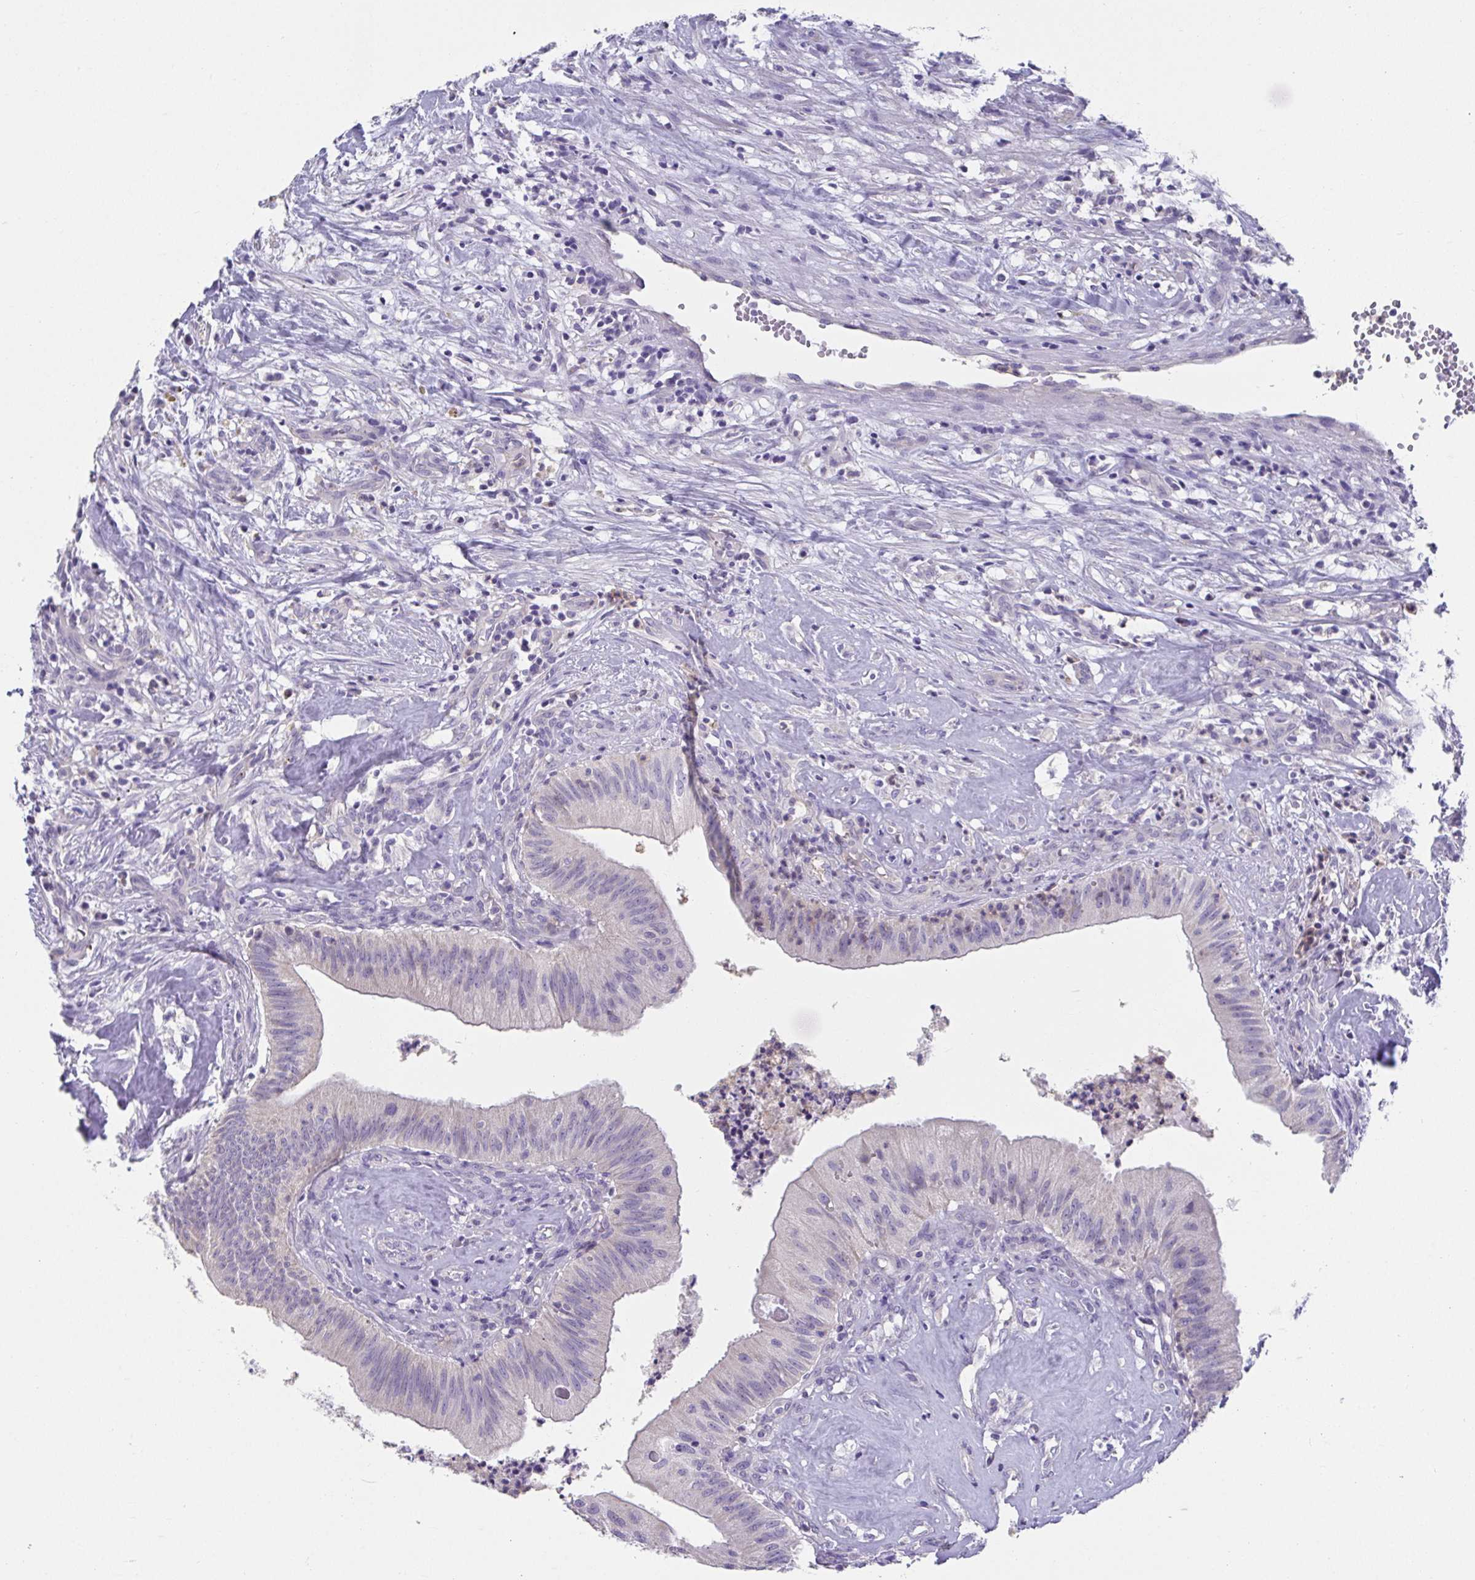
{"staining": {"intensity": "negative", "quantity": "none", "location": "none"}, "tissue": "head and neck cancer", "cell_type": "Tumor cells", "image_type": "cancer", "snomed": [{"axis": "morphology", "description": "Adenocarcinoma, NOS"}, {"axis": "topography", "description": "Head-Neck"}], "caption": "Immunohistochemical staining of head and neck cancer shows no significant positivity in tumor cells.", "gene": "CXCR1", "patient": {"sex": "male", "age": 44}}